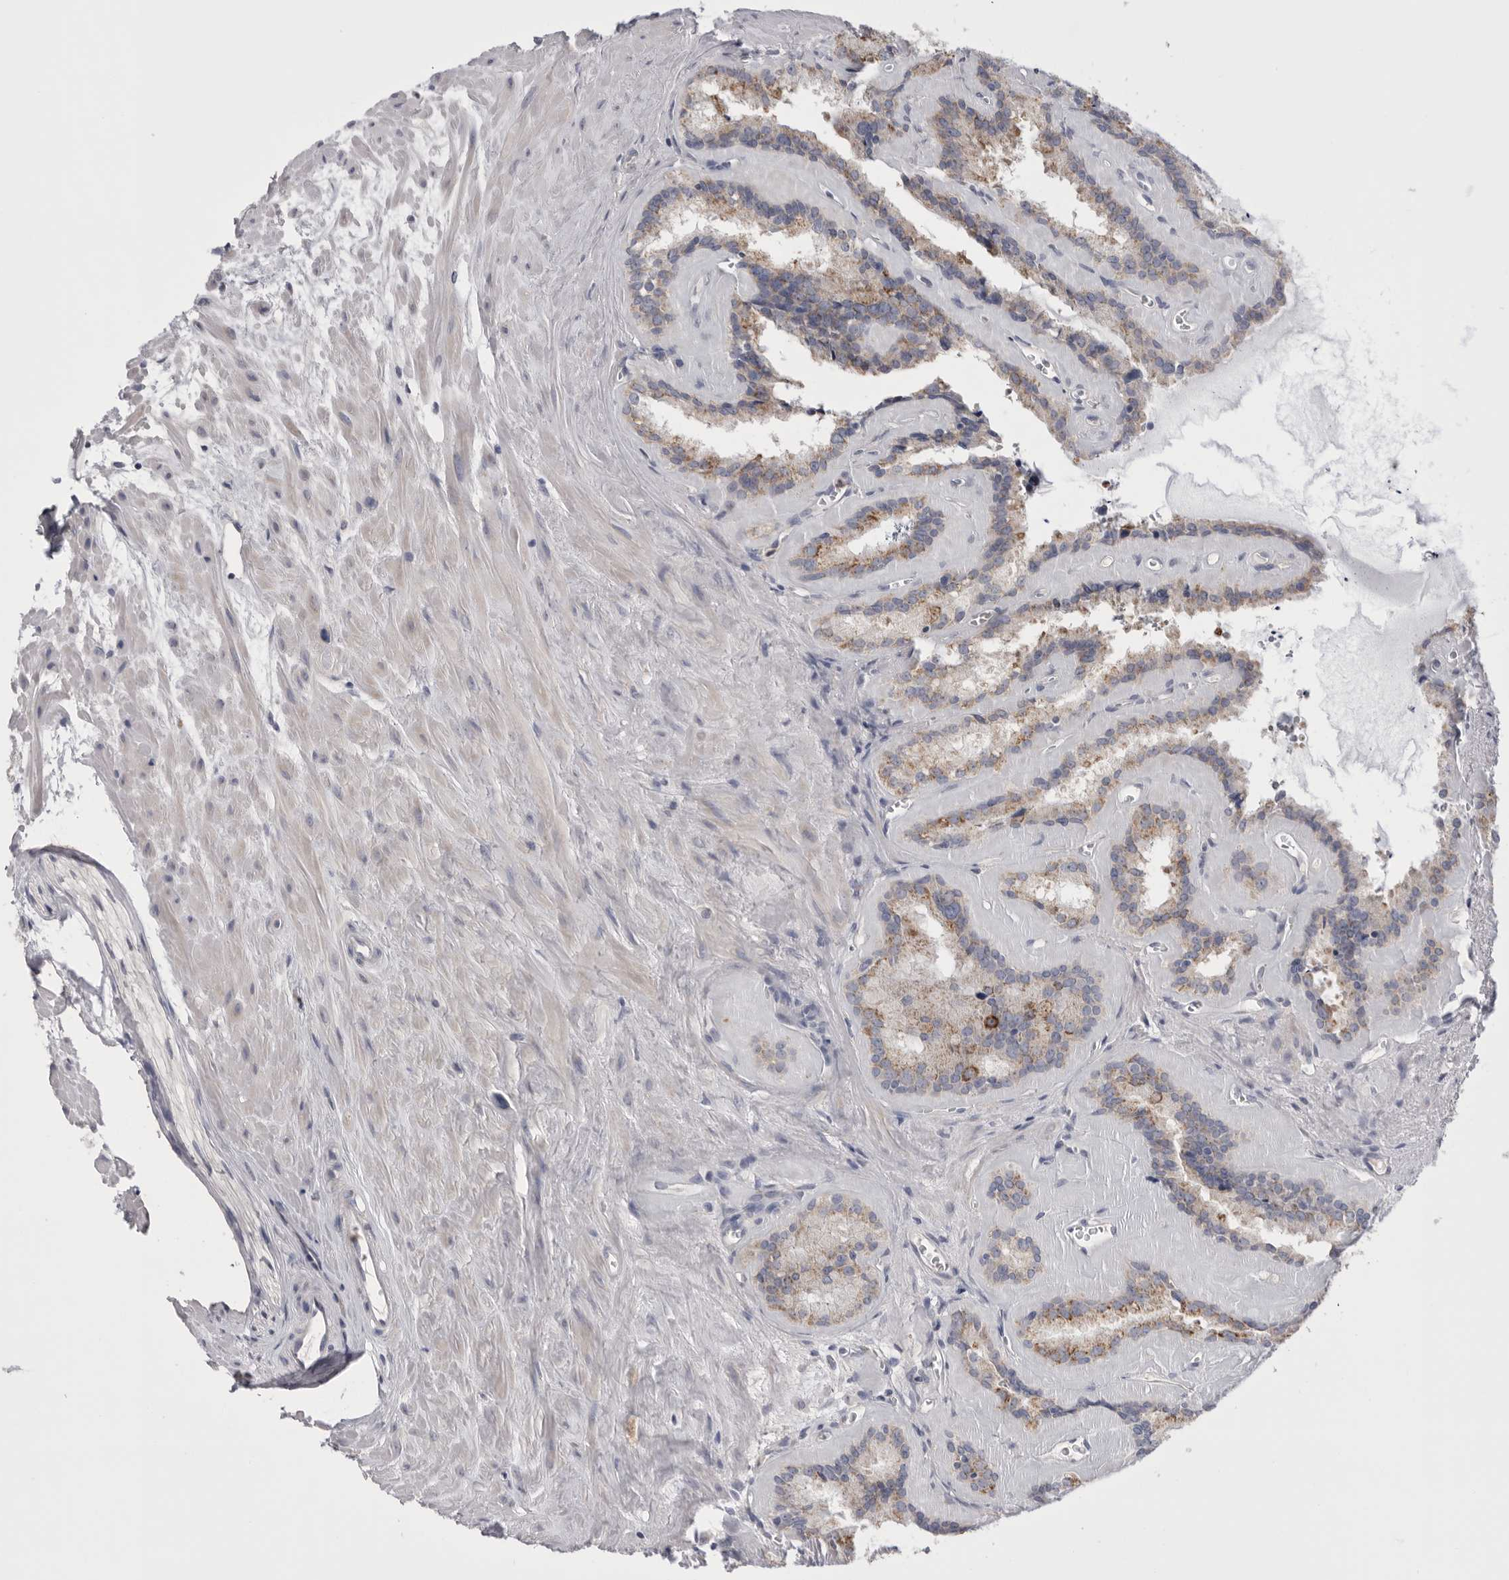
{"staining": {"intensity": "weak", "quantity": "25%-75%", "location": "cytoplasmic/membranous"}, "tissue": "seminal vesicle", "cell_type": "Glandular cells", "image_type": "normal", "snomed": [{"axis": "morphology", "description": "Normal tissue, NOS"}, {"axis": "topography", "description": "Prostate"}, {"axis": "topography", "description": "Seminal veicle"}], "caption": "A brown stain shows weak cytoplasmic/membranous positivity of a protein in glandular cells of normal human seminal vesicle.", "gene": "CCDC126", "patient": {"sex": "male", "age": 59}}